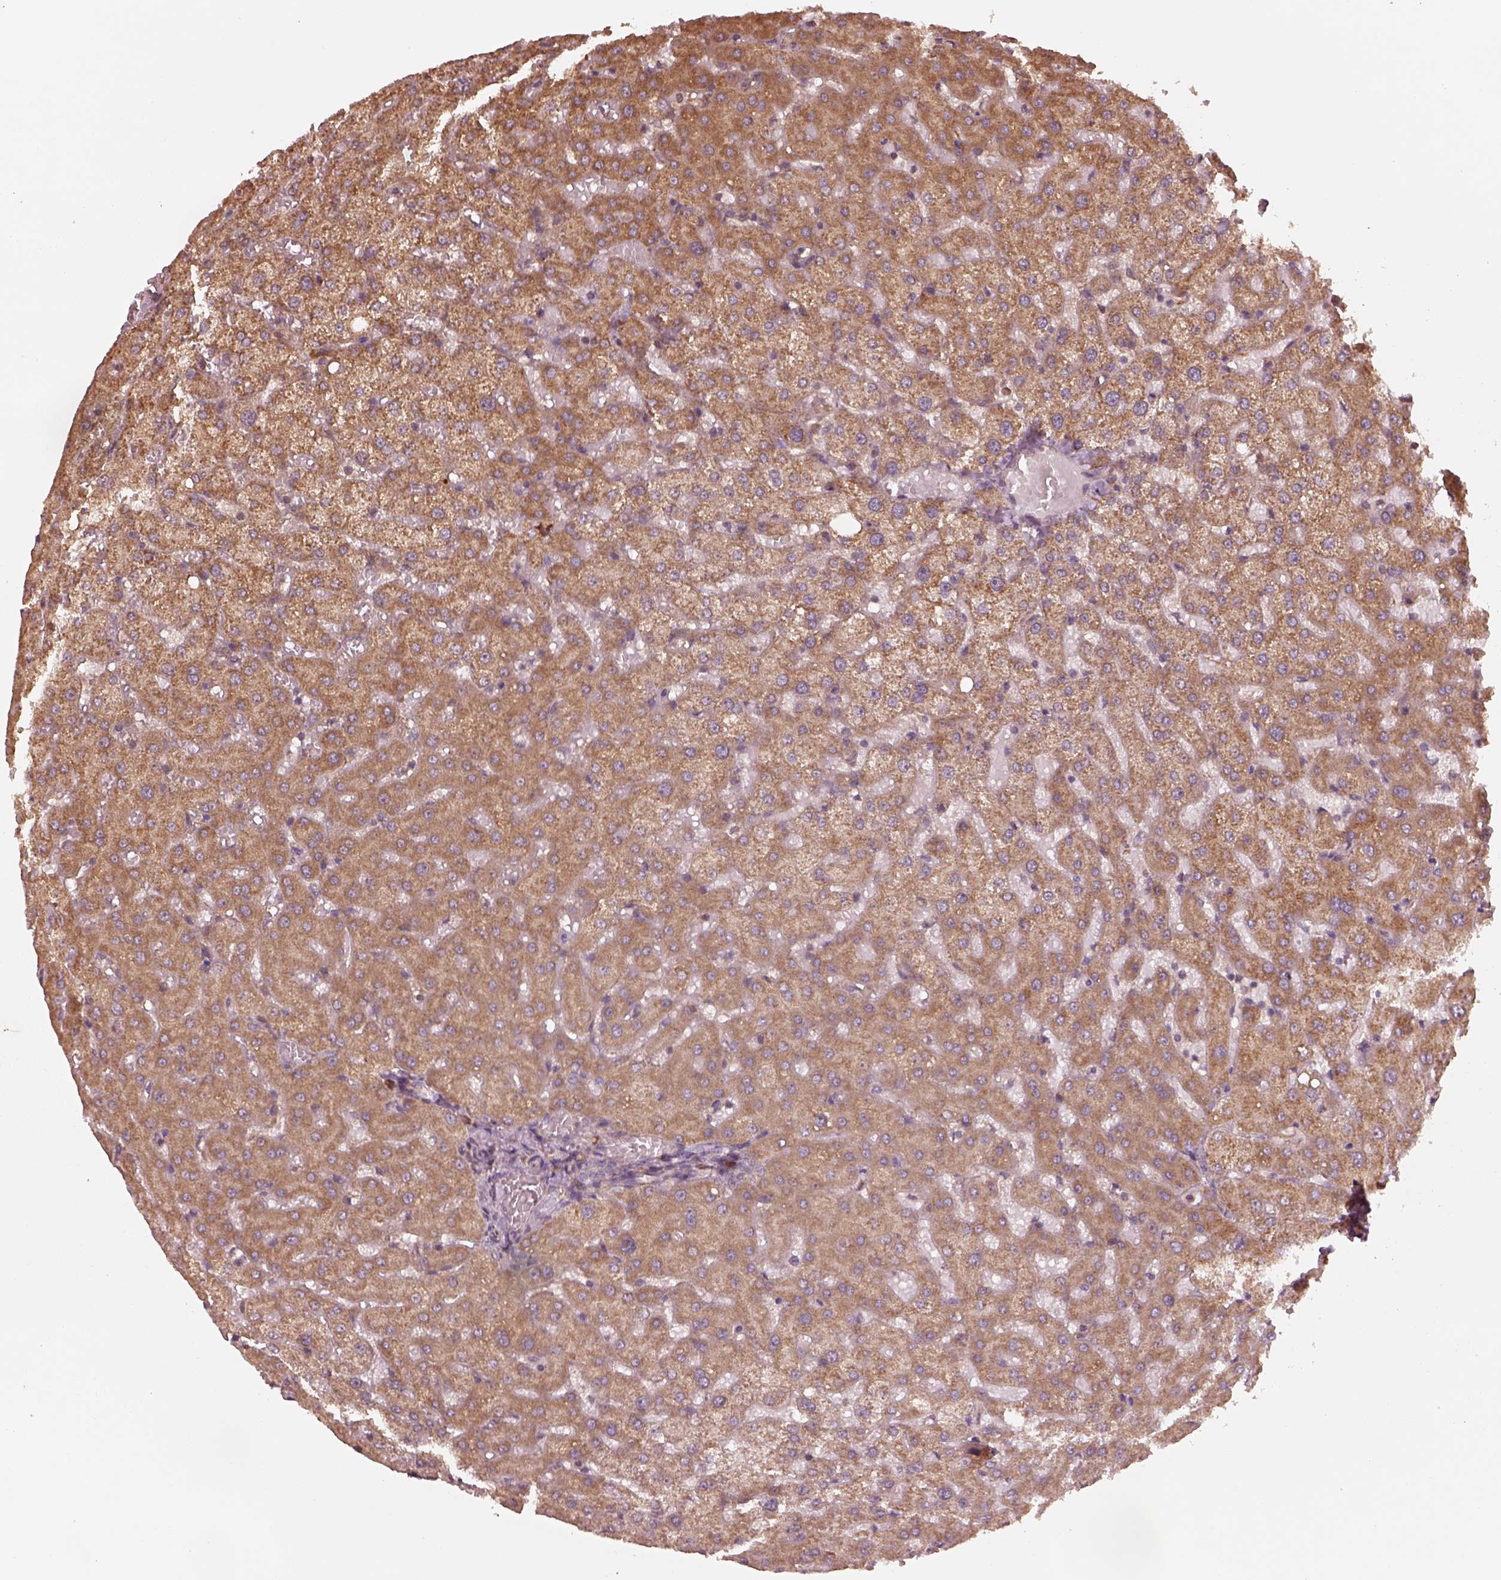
{"staining": {"intensity": "negative", "quantity": "none", "location": "none"}, "tissue": "liver", "cell_type": "Cholangiocytes", "image_type": "normal", "snomed": [{"axis": "morphology", "description": "Normal tissue, NOS"}, {"axis": "topography", "description": "Liver"}], "caption": "High magnification brightfield microscopy of normal liver stained with DAB (brown) and counterstained with hematoxylin (blue): cholangiocytes show no significant positivity. (DAB (3,3'-diaminobenzidine) IHC visualized using brightfield microscopy, high magnification).", "gene": "RPS5", "patient": {"sex": "female", "age": 50}}